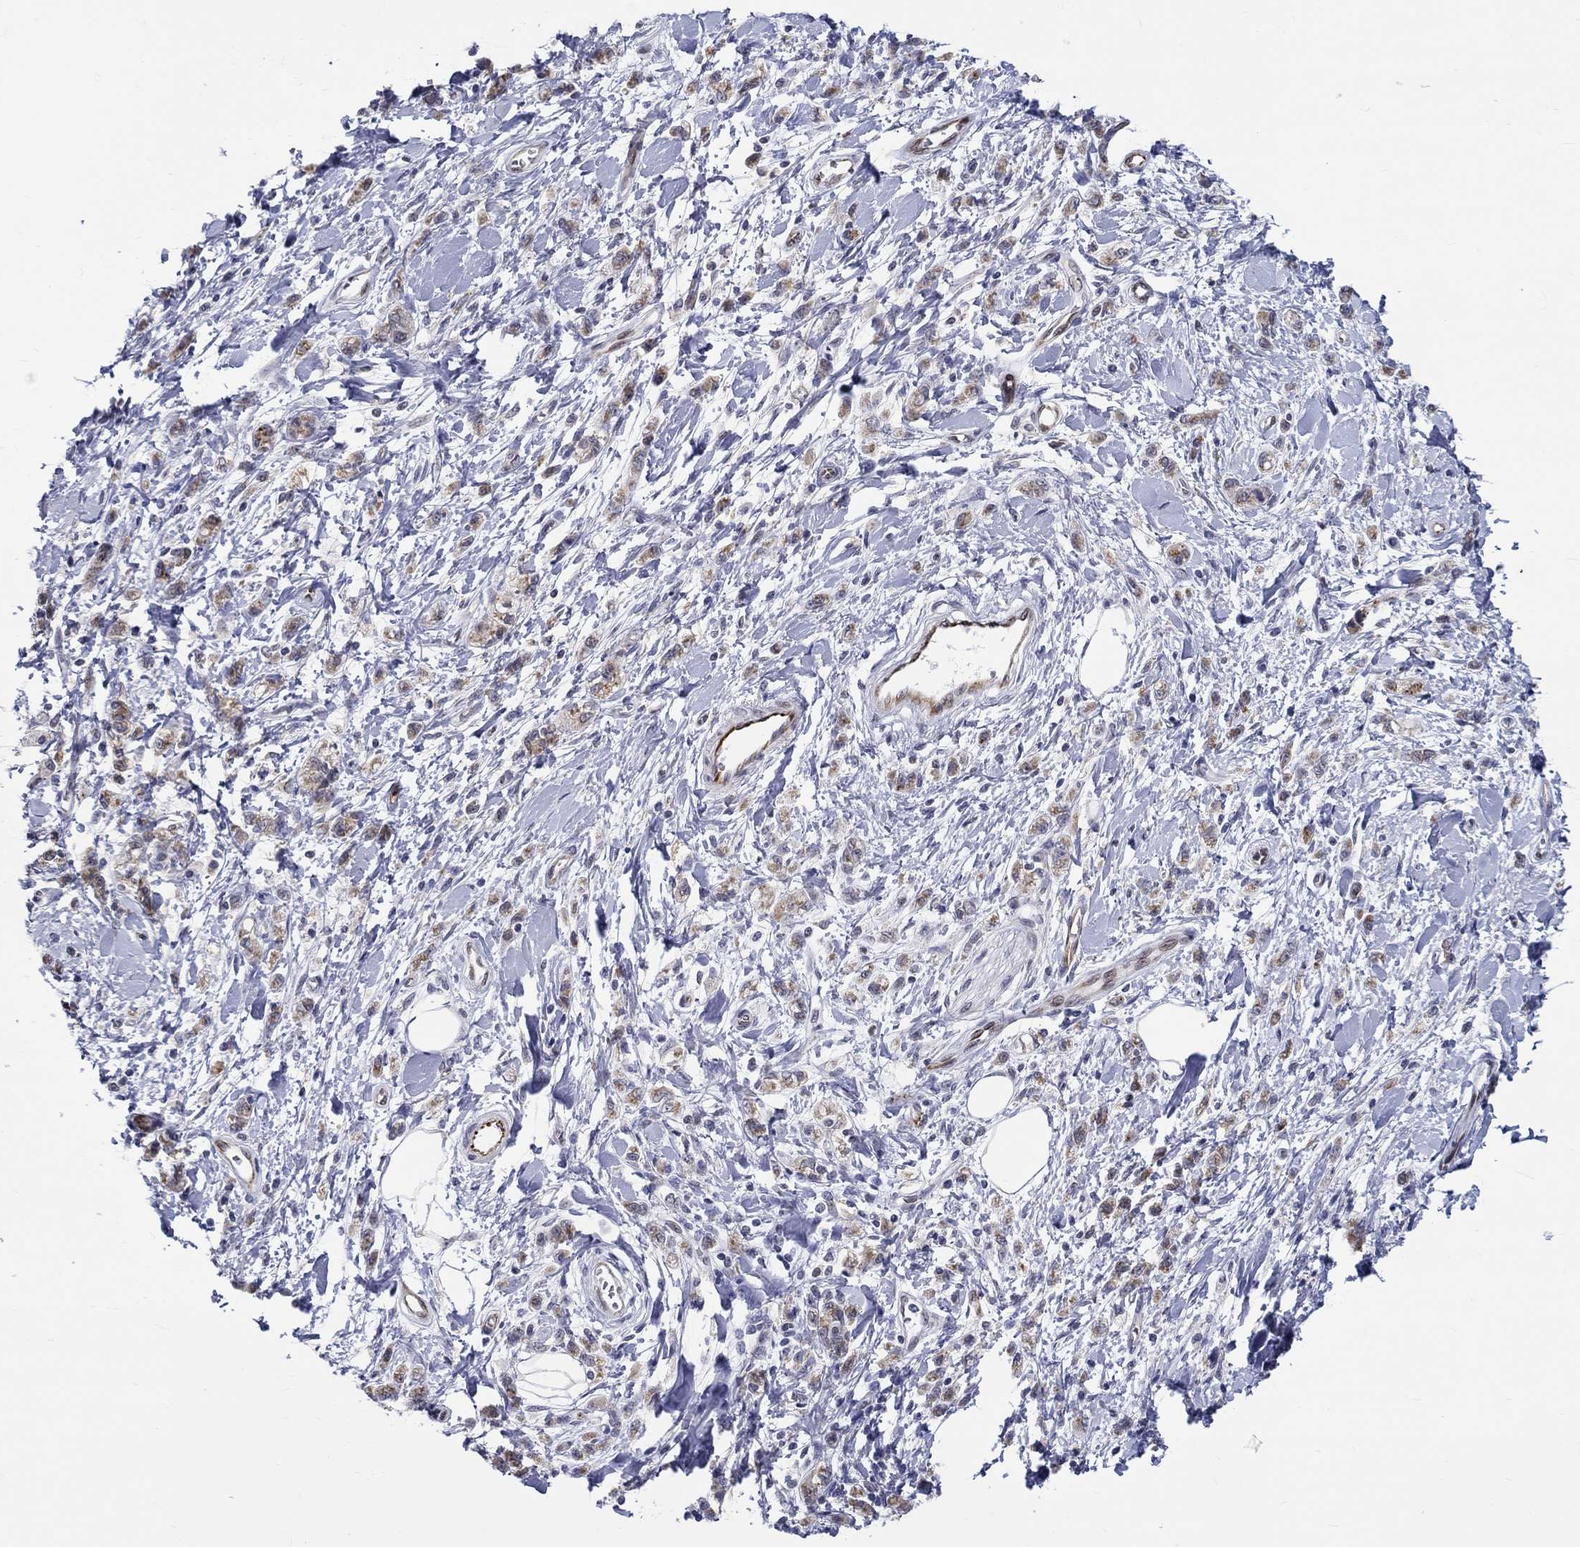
{"staining": {"intensity": "moderate", "quantity": "25%-75%", "location": "cytoplasmic/membranous"}, "tissue": "stomach cancer", "cell_type": "Tumor cells", "image_type": "cancer", "snomed": [{"axis": "morphology", "description": "Adenocarcinoma, NOS"}, {"axis": "topography", "description": "Stomach"}], "caption": "Immunohistochemistry micrograph of human adenocarcinoma (stomach) stained for a protein (brown), which demonstrates medium levels of moderate cytoplasmic/membranous expression in about 25%-75% of tumor cells.", "gene": "ST6GALNAC1", "patient": {"sex": "male", "age": 77}}